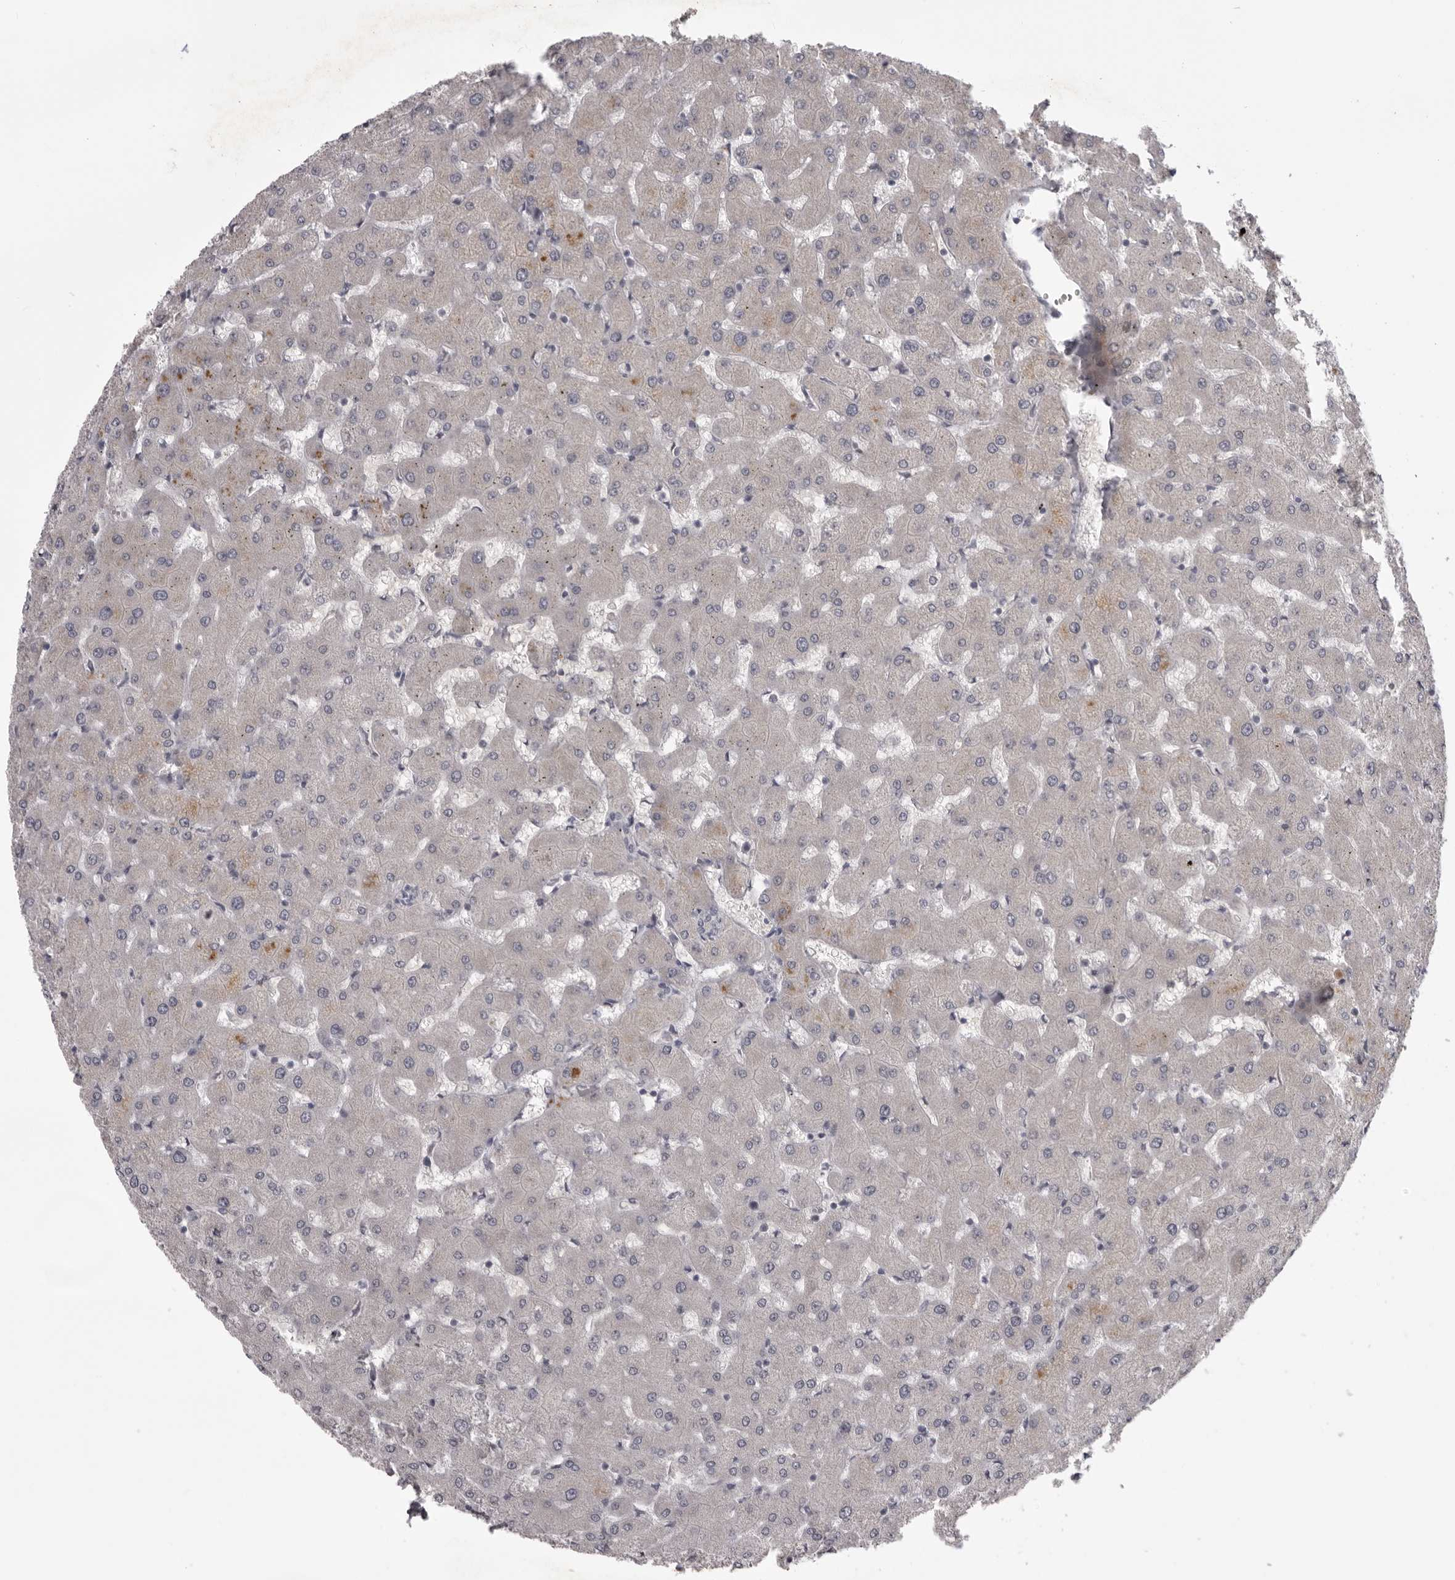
{"staining": {"intensity": "negative", "quantity": "none", "location": "none"}, "tissue": "liver", "cell_type": "Cholangiocytes", "image_type": "normal", "snomed": [{"axis": "morphology", "description": "Normal tissue, NOS"}, {"axis": "topography", "description": "Liver"}], "caption": "High power microscopy micrograph of an IHC photomicrograph of normal liver, revealing no significant expression in cholangiocytes. Nuclei are stained in blue.", "gene": "EPHA10", "patient": {"sex": "female", "age": 63}}